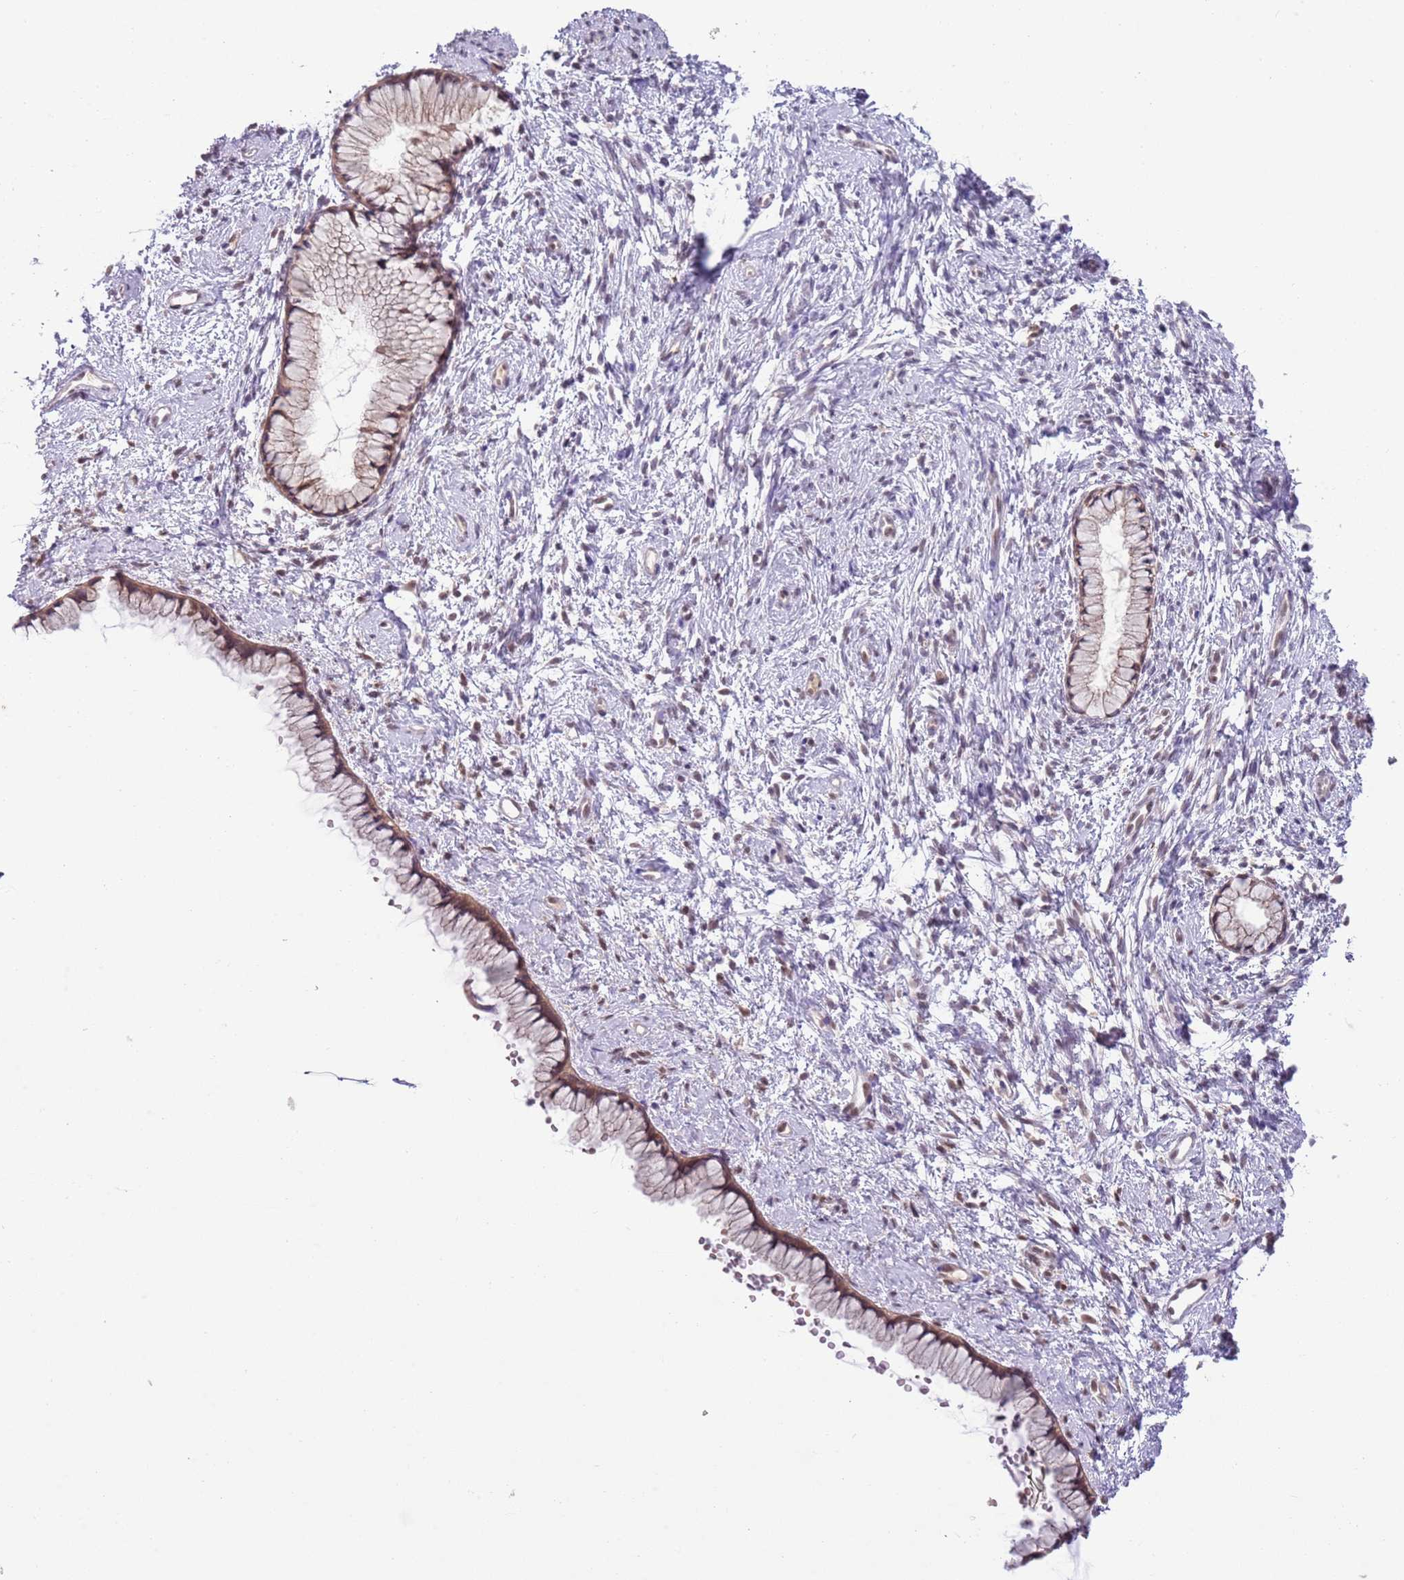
{"staining": {"intensity": "moderate", "quantity": ">75%", "location": "cytoplasmic/membranous"}, "tissue": "cervix", "cell_type": "Glandular cells", "image_type": "normal", "snomed": [{"axis": "morphology", "description": "Normal tissue, NOS"}, {"axis": "topography", "description": "Cervix"}], "caption": "Protein expression by IHC reveals moderate cytoplasmic/membranous positivity in approximately >75% of glandular cells in unremarkable cervix.", "gene": "TM2D1", "patient": {"sex": "female", "age": 57}}